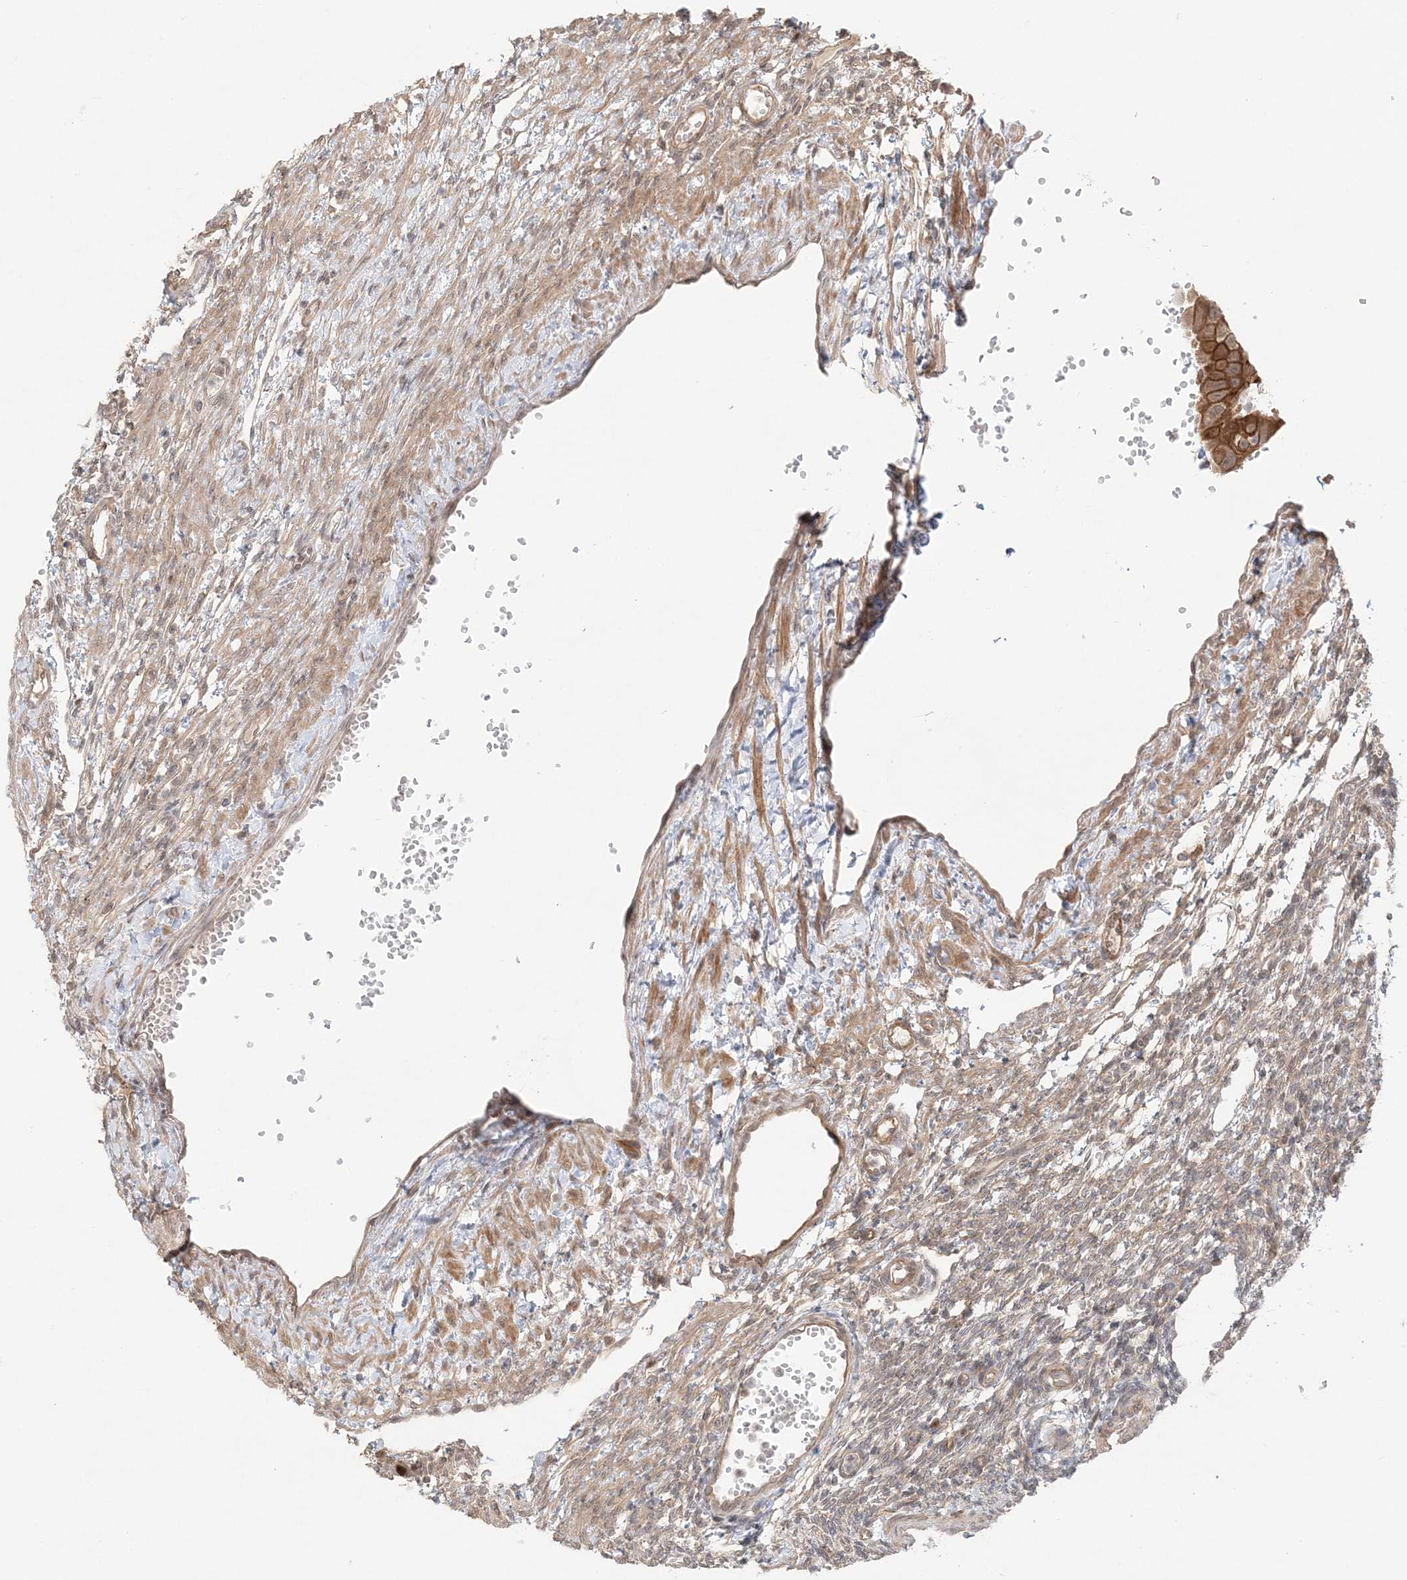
{"staining": {"intensity": "weak", "quantity": "<25%", "location": "cytoplasmic/membranous"}, "tissue": "ovary", "cell_type": "Ovarian stroma cells", "image_type": "normal", "snomed": [{"axis": "morphology", "description": "Normal tissue, NOS"}, {"axis": "morphology", "description": "Cyst, NOS"}, {"axis": "topography", "description": "Ovary"}], "caption": "Immunohistochemistry (IHC) of unremarkable ovary reveals no expression in ovarian stroma cells.", "gene": "KIAA0232", "patient": {"sex": "female", "age": 33}}